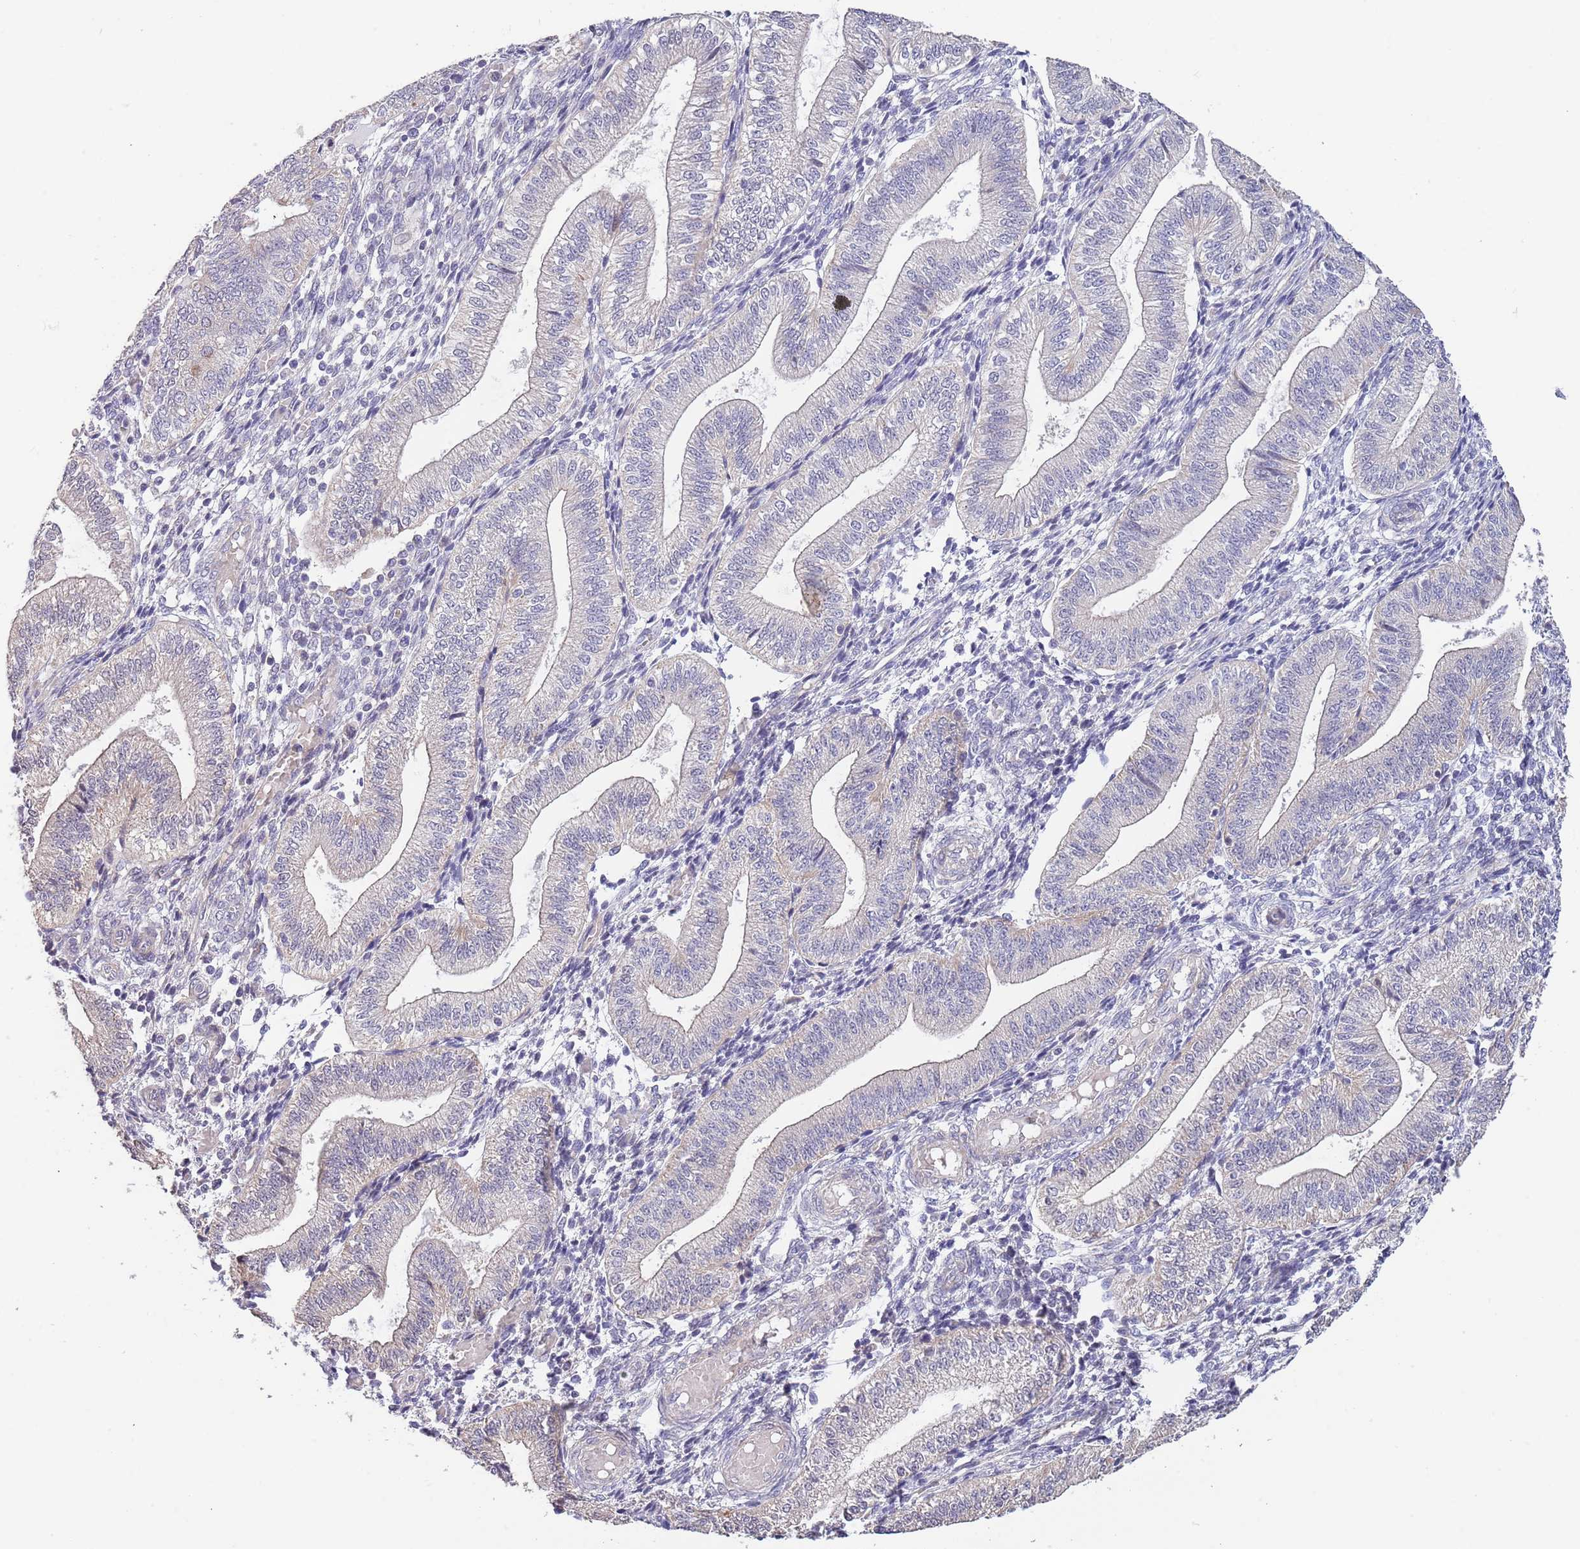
{"staining": {"intensity": "negative", "quantity": "none", "location": "none"}, "tissue": "endometrium", "cell_type": "Cells in endometrial stroma", "image_type": "normal", "snomed": [{"axis": "morphology", "description": "Normal tissue, NOS"}, {"axis": "topography", "description": "Endometrium"}], "caption": "Micrograph shows no significant protein positivity in cells in endometrial stroma of normal endometrium. (DAB immunohistochemistry (IHC) with hematoxylin counter stain).", "gene": "LIPJ", "patient": {"sex": "female", "age": 34}}